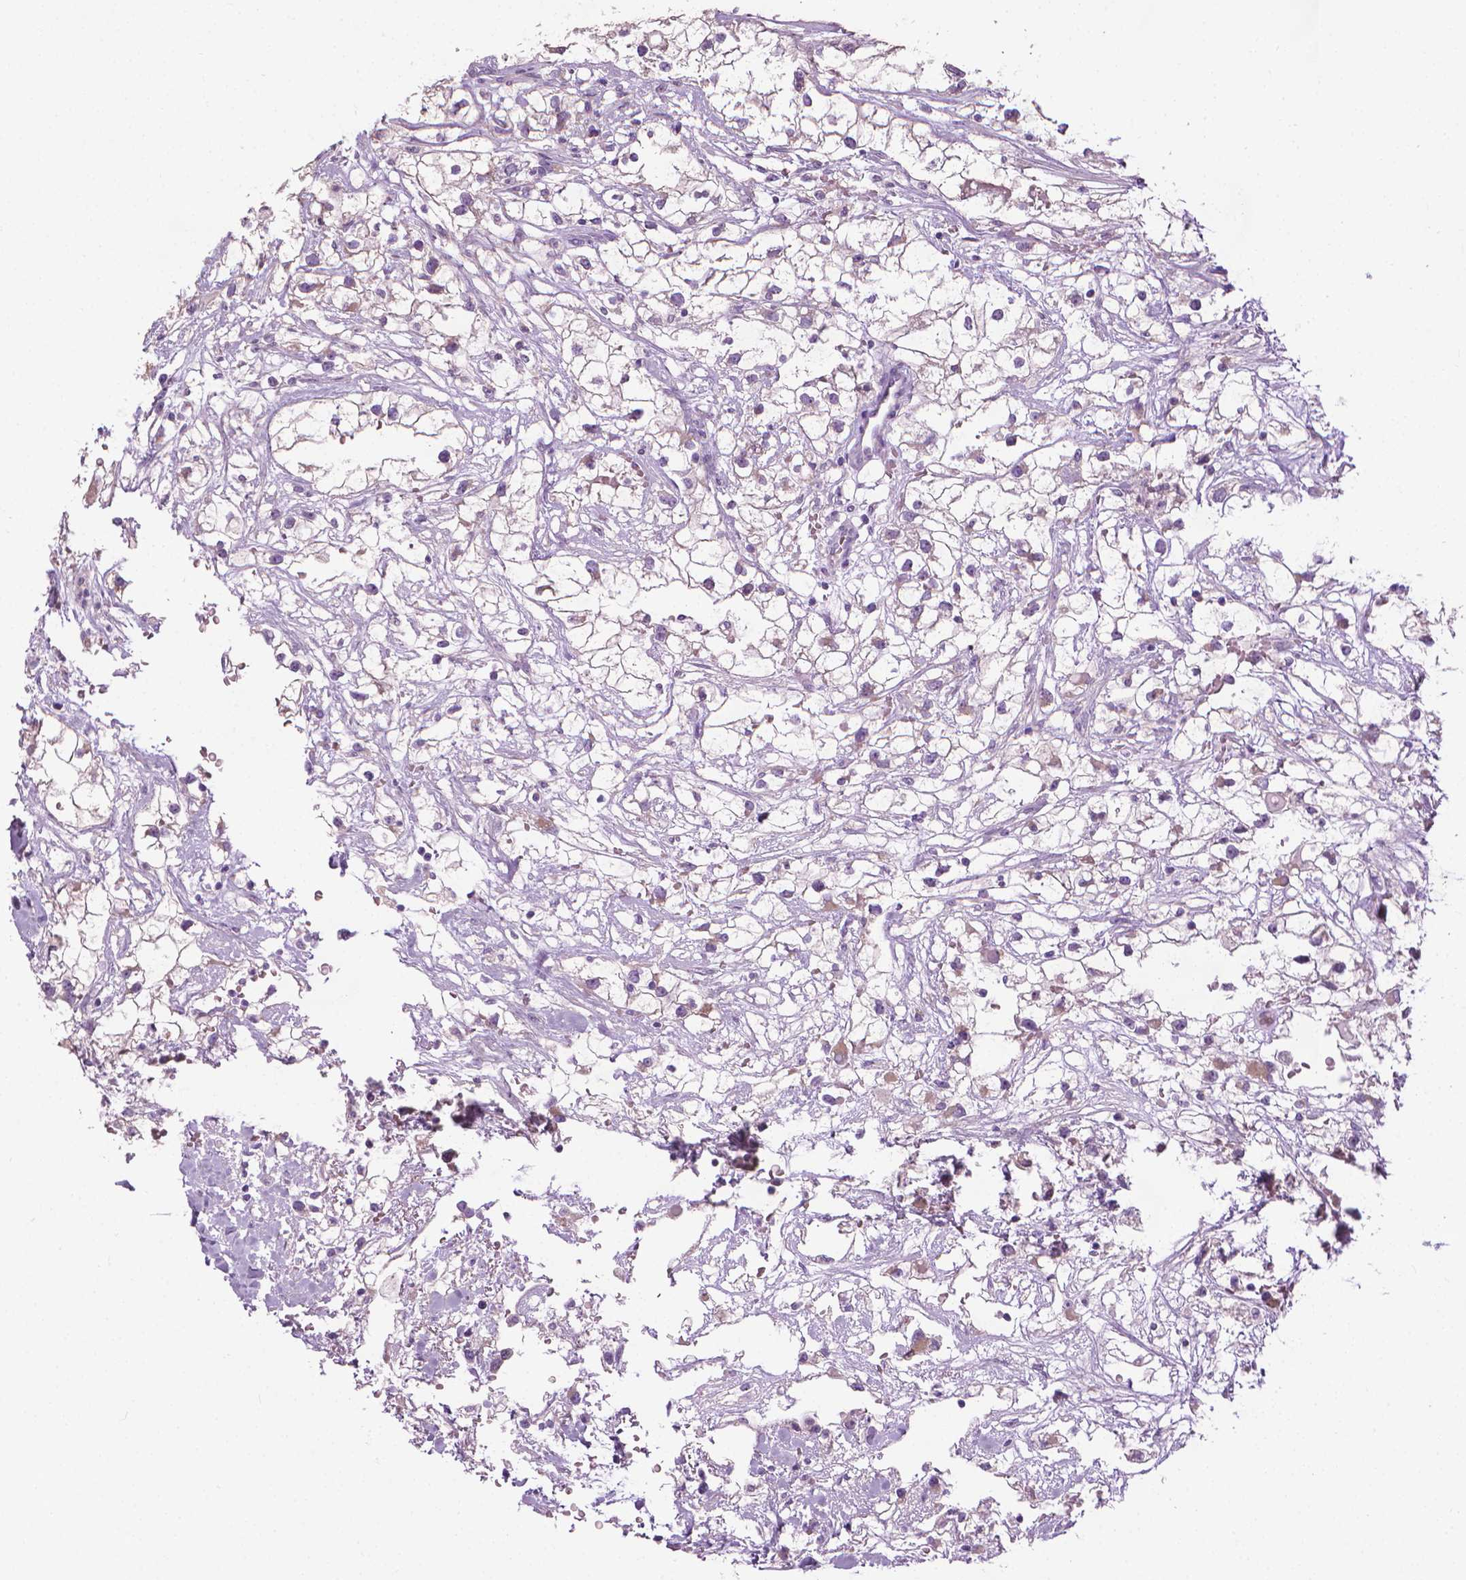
{"staining": {"intensity": "negative", "quantity": "none", "location": "none"}, "tissue": "renal cancer", "cell_type": "Tumor cells", "image_type": "cancer", "snomed": [{"axis": "morphology", "description": "Adenocarcinoma, NOS"}, {"axis": "topography", "description": "Kidney"}], "caption": "Immunohistochemical staining of human renal cancer (adenocarcinoma) exhibits no significant positivity in tumor cells.", "gene": "DNAI7", "patient": {"sex": "male", "age": 59}}